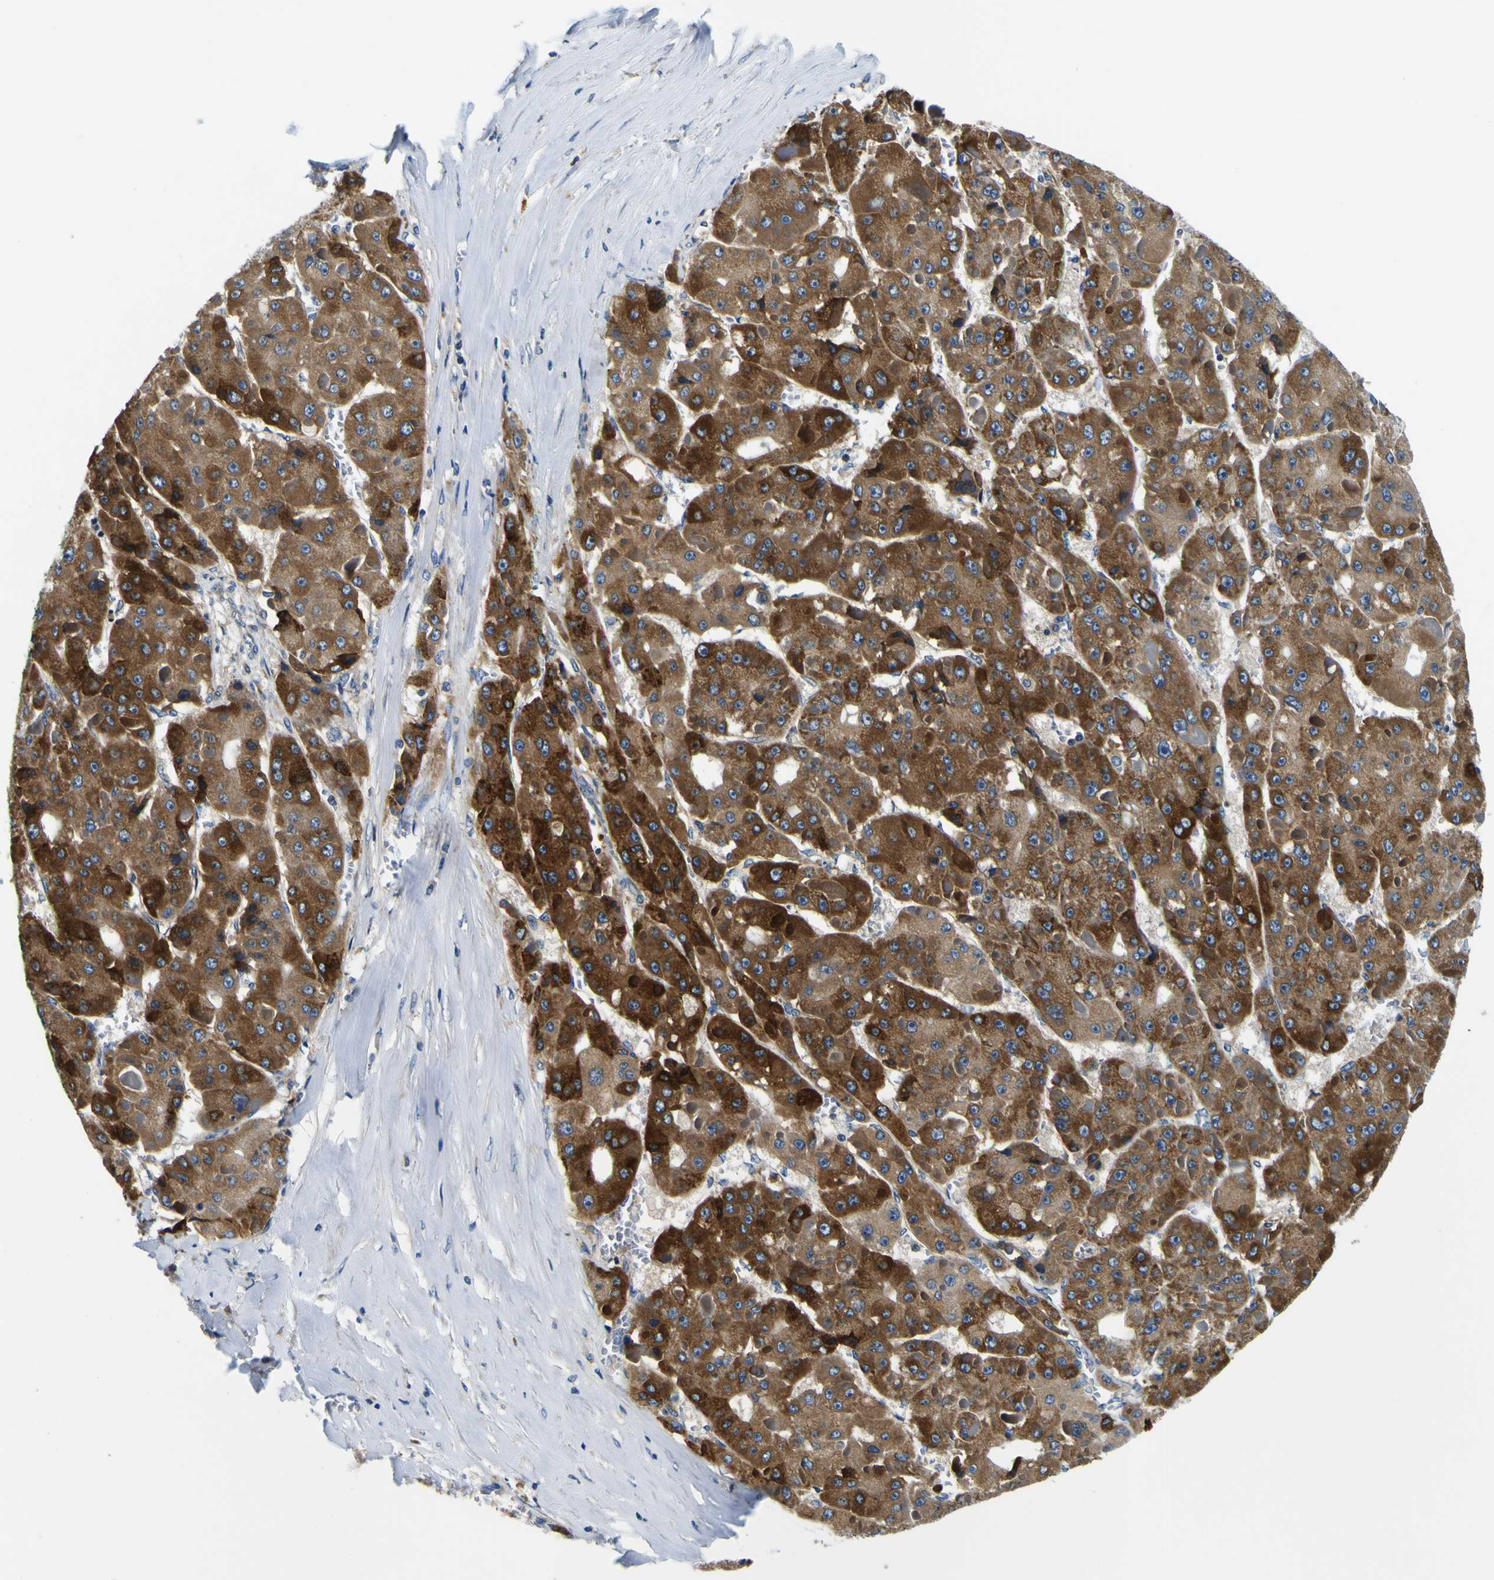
{"staining": {"intensity": "strong", "quantity": "25%-75%", "location": "cytoplasmic/membranous"}, "tissue": "liver cancer", "cell_type": "Tumor cells", "image_type": "cancer", "snomed": [{"axis": "morphology", "description": "Carcinoma, Hepatocellular, NOS"}, {"axis": "topography", "description": "Liver"}], "caption": "High-magnification brightfield microscopy of liver cancer stained with DAB (3,3'-diaminobenzidine) (brown) and counterstained with hematoxylin (blue). tumor cells exhibit strong cytoplasmic/membranous positivity is appreciated in approximately25%-75% of cells.", "gene": "CLSTN1", "patient": {"sex": "female", "age": 73}}